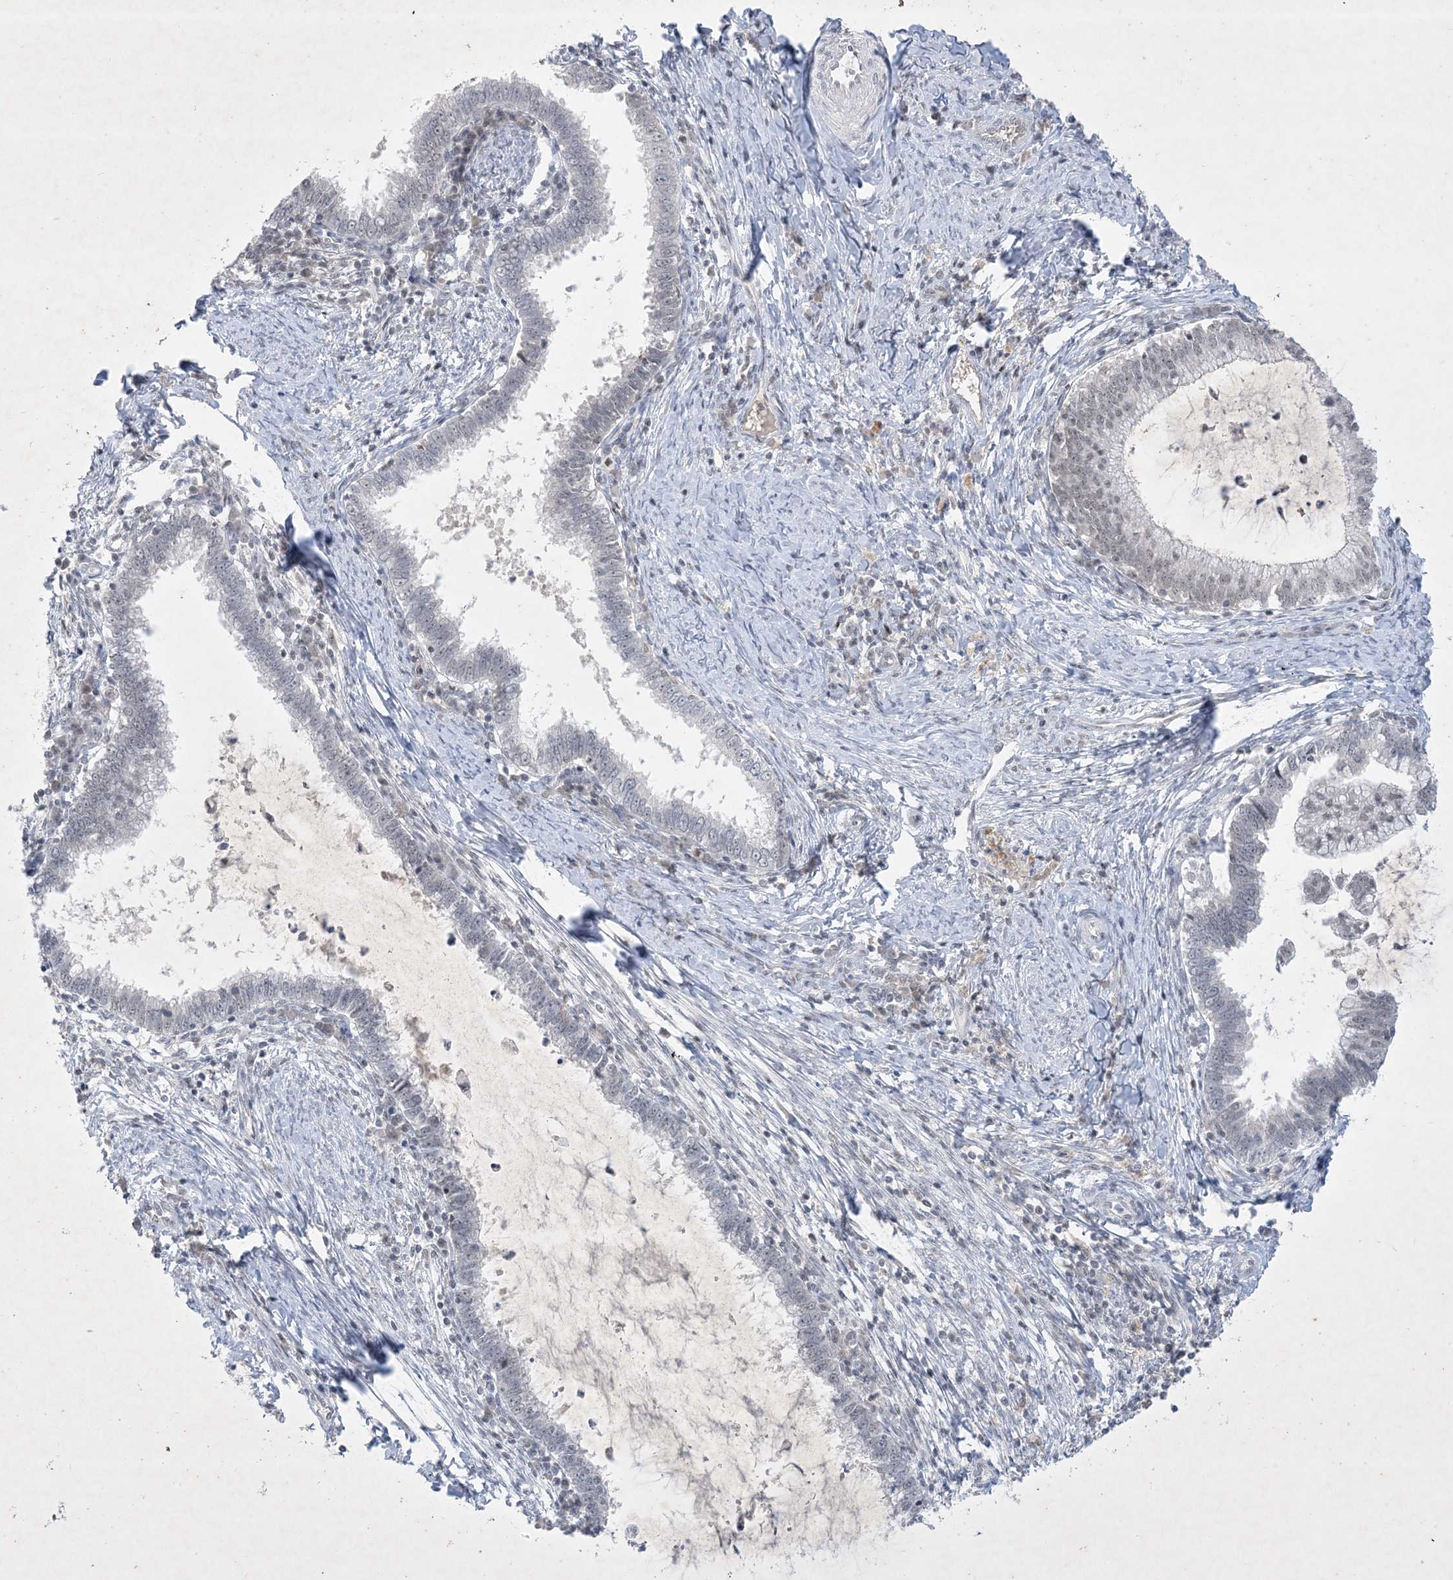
{"staining": {"intensity": "negative", "quantity": "none", "location": "none"}, "tissue": "cervical cancer", "cell_type": "Tumor cells", "image_type": "cancer", "snomed": [{"axis": "morphology", "description": "Adenocarcinoma, NOS"}, {"axis": "topography", "description": "Cervix"}], "caption": "Immunohistochemical staining of cervical cancer reveals no significant staining in tumor cells. (Brightfield microscopy of DAB immunohistochemistry (IHC) at high magnification).", "gene": "ZNF674", "patient": {"sex": "female", "age": 36}}